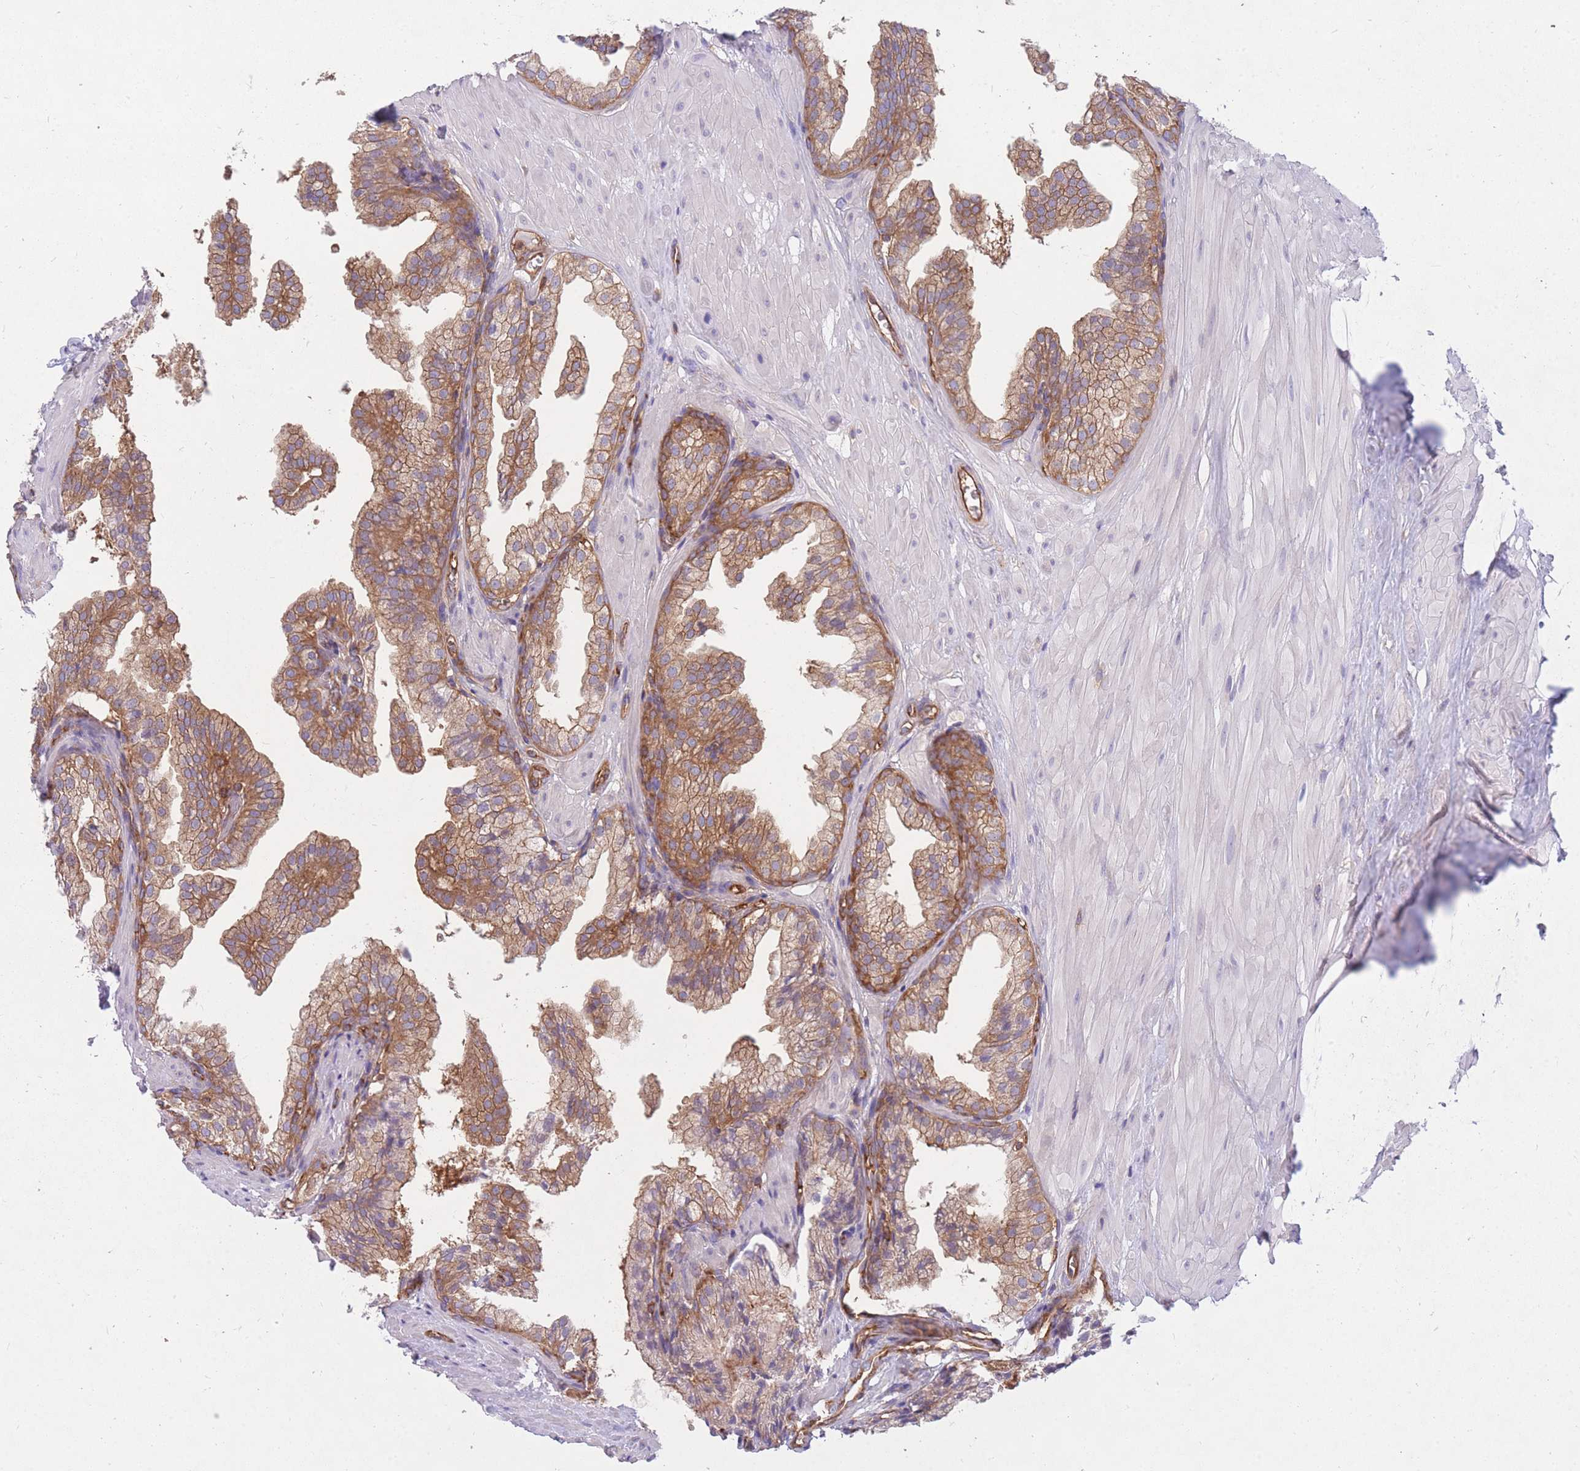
{"staining": {"intensity": "moderate", "quantity": ">75%", "location": "cytoplasmic/membranous"}, "tissue": "prostate", "cell_type": "Glandular cells", "image_type": "normal", "snomed": [{"axis": "morphology", "description": "Normal tissue, NOS"}, {"axis": "topography", "description": "Prostate"}, {"axis": "topography", "description": "Peripheral nerve tissue"}], "caption": "Immunohistochemical staining of unremarkable human prostate displays moderate cytoplasmic/membranous protein staining in about >75% of glandular cells.", "gene": "GGA1", "patient": {"sex": "male", "age": 55}}